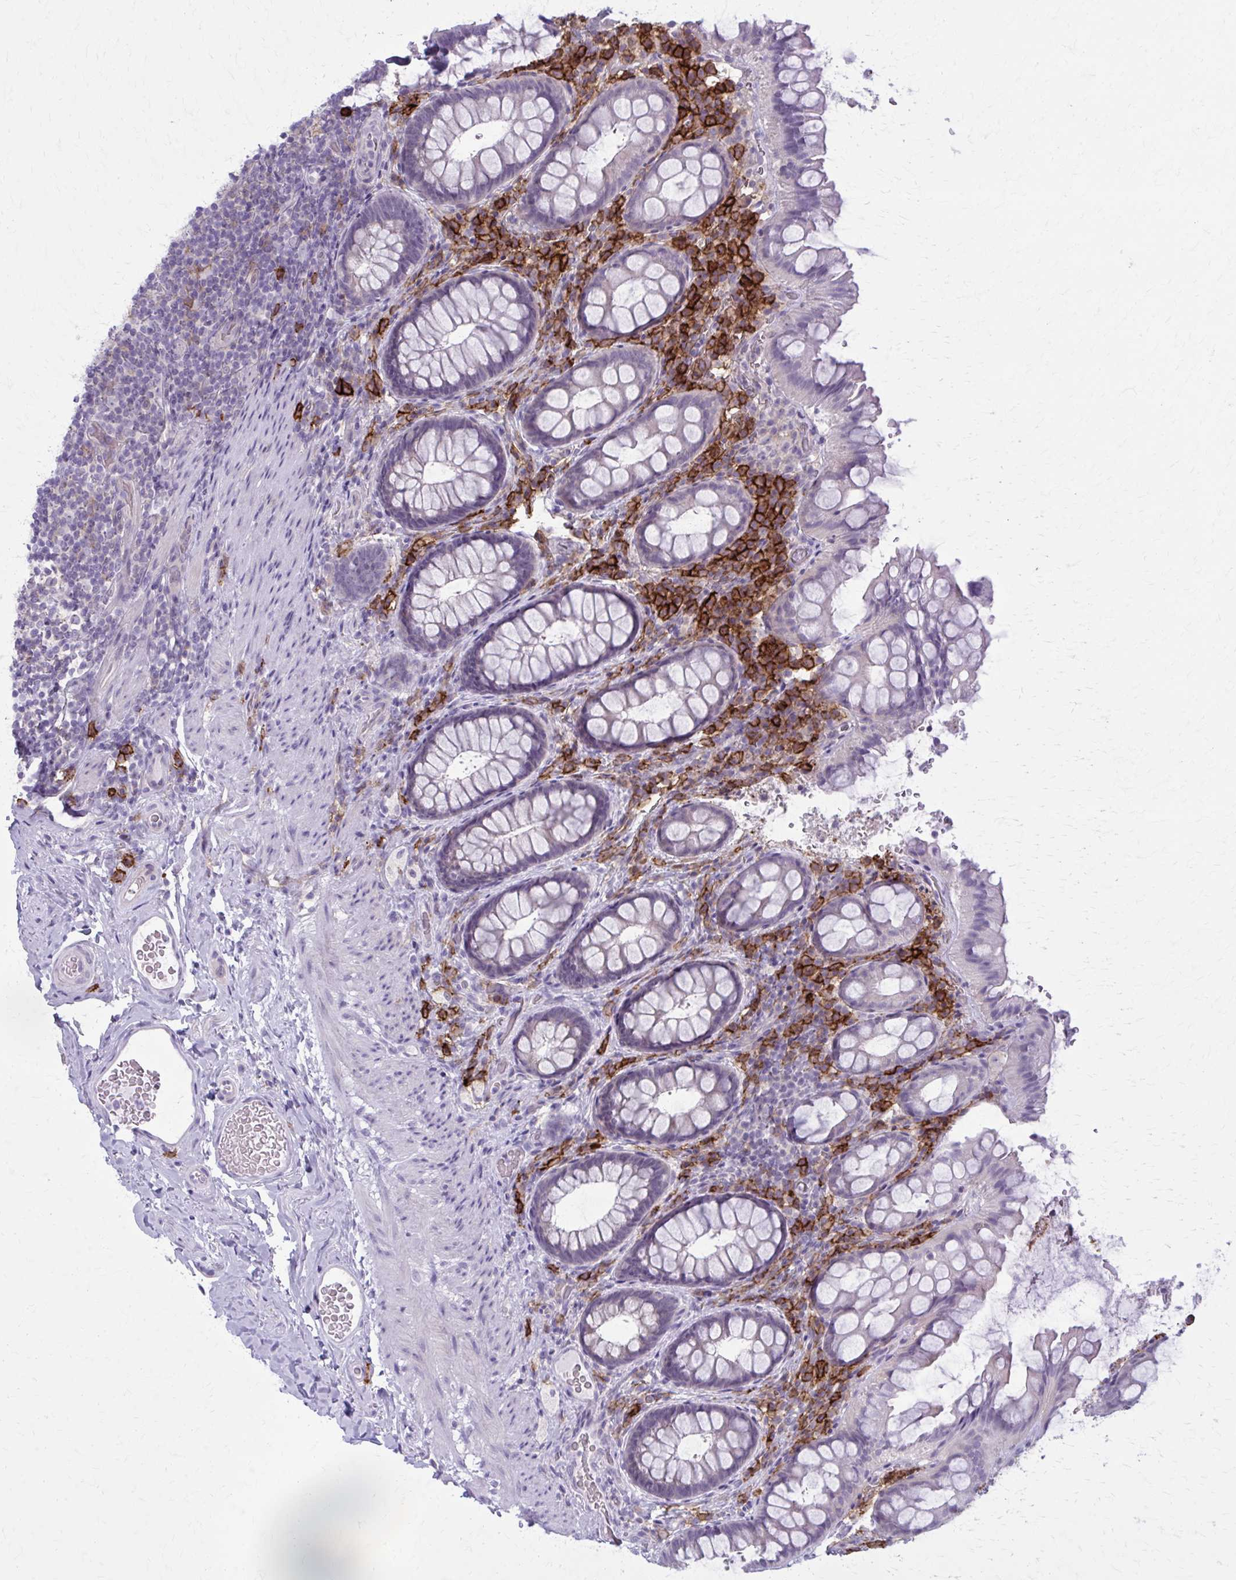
{"staining": {"intensity": "negative", "quantity": "none", "location": "none"}, "tissue": "rectum", "cell_type": "Glandular cells", "image_type": "normal", "snomed": [{"axis": "morphology", "description": "Normal tissue, NOS"}, {"axis": "topography", "description": "Rectum"}, {"axis": "topography", "description": "Peripheral nerve tissue"}], "caption": "The histopathology image shows no significant positivity in glandular cells of rectum. The staining is performed using DAB (3,3'-diaminobenzidine) brown chromogen with nuclei counter-stained in using hematoxylin.", "gene": "CD38", "patient": {"sex": "female", "age": 69}}